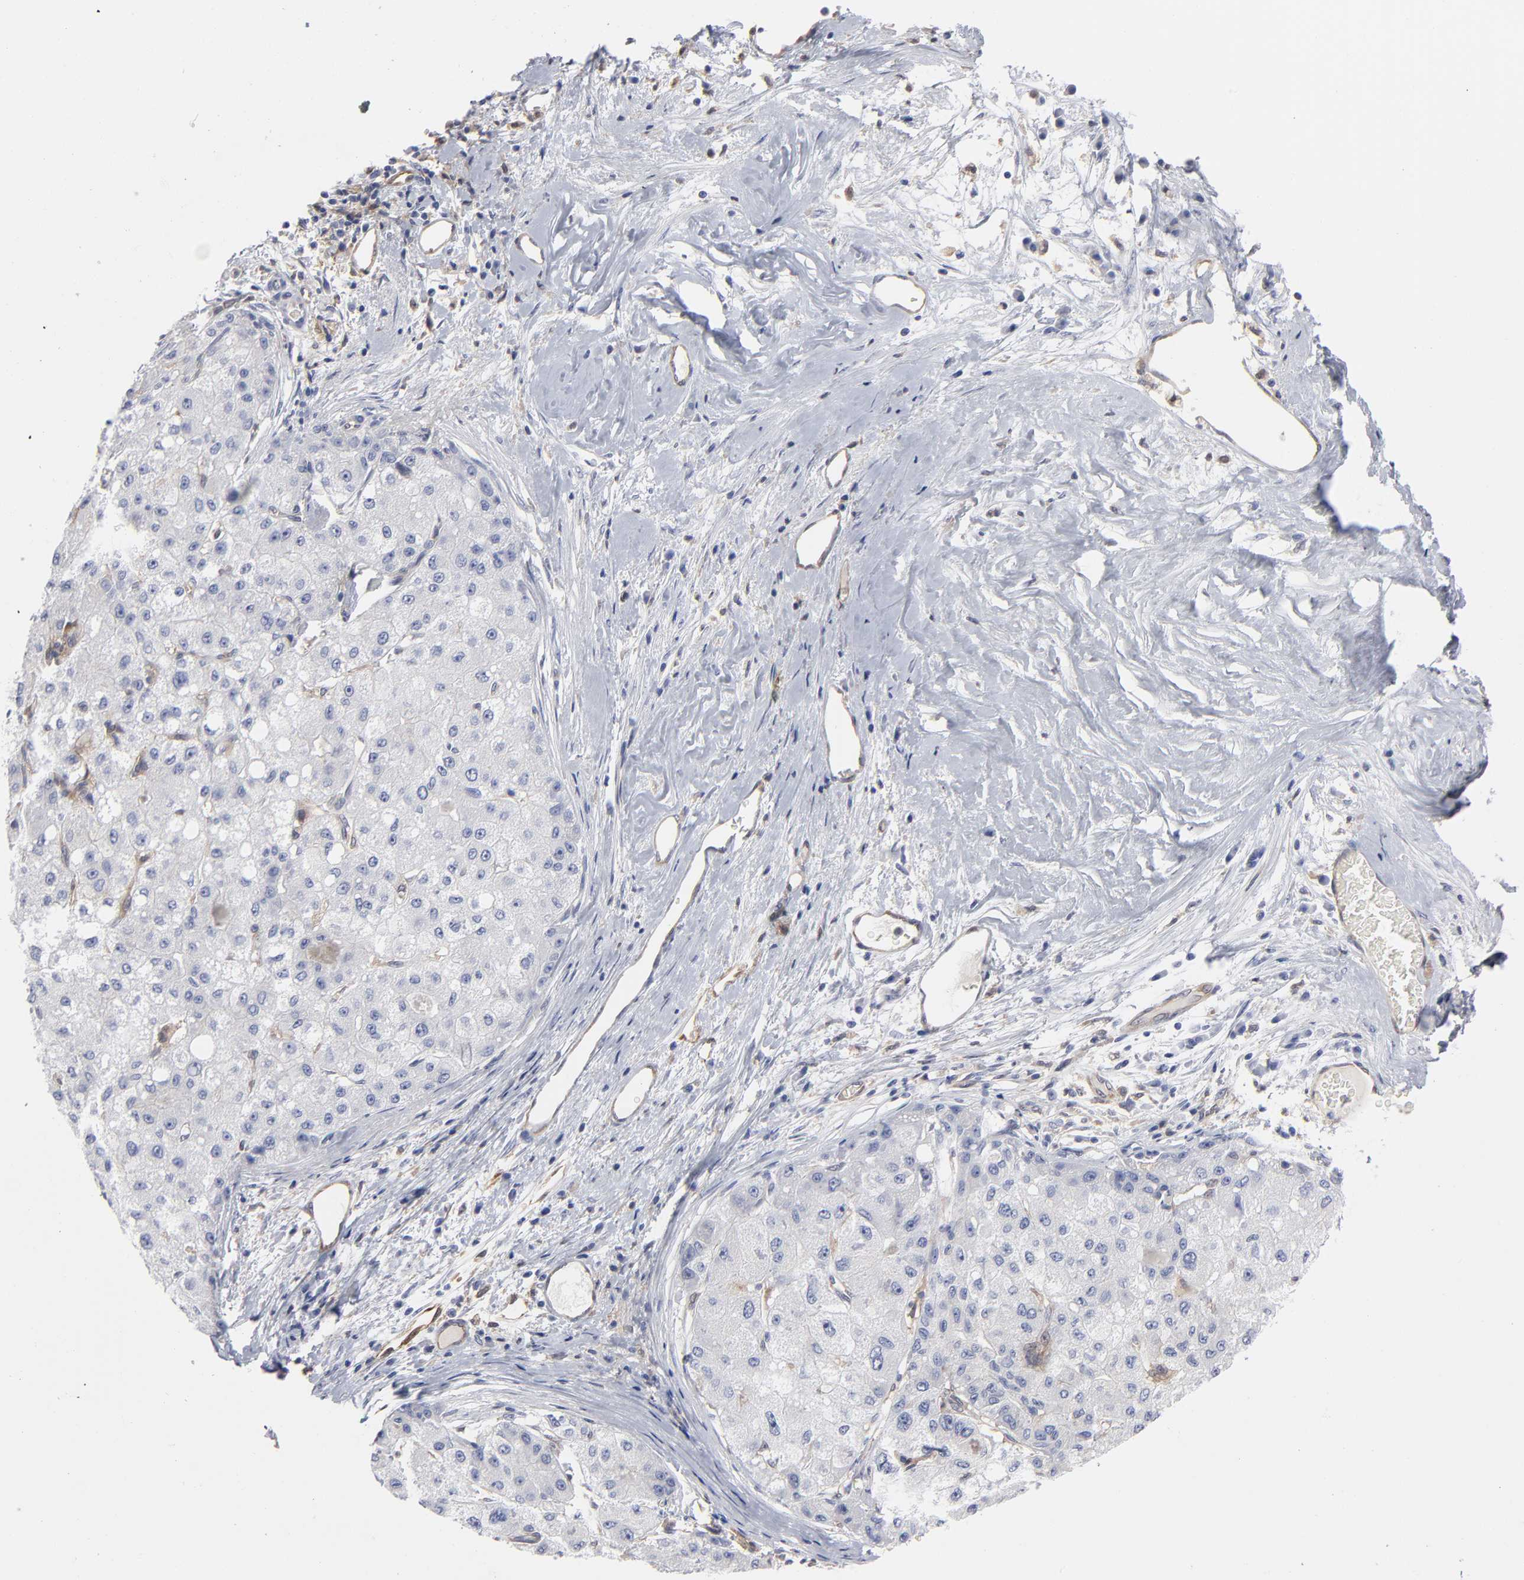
{"staining": {"intensity": "negative", "quantity": "none", "location": "none"}, "tissue": "liver cancer", "cell_type": "Tumor cells", "image_type": "cancer", "snomed": [{"axis": "morphology", "description": "Carcinoma, Hepatocellular, NOS"}, {"axis": "topography", "description": "Liver"}], "caption": "Tumor cells show no significant protein positivity in hepatocellular carcinoma (liver).", "gene": "ARRB1", "patient": {"sex": "male", "age": 80}}